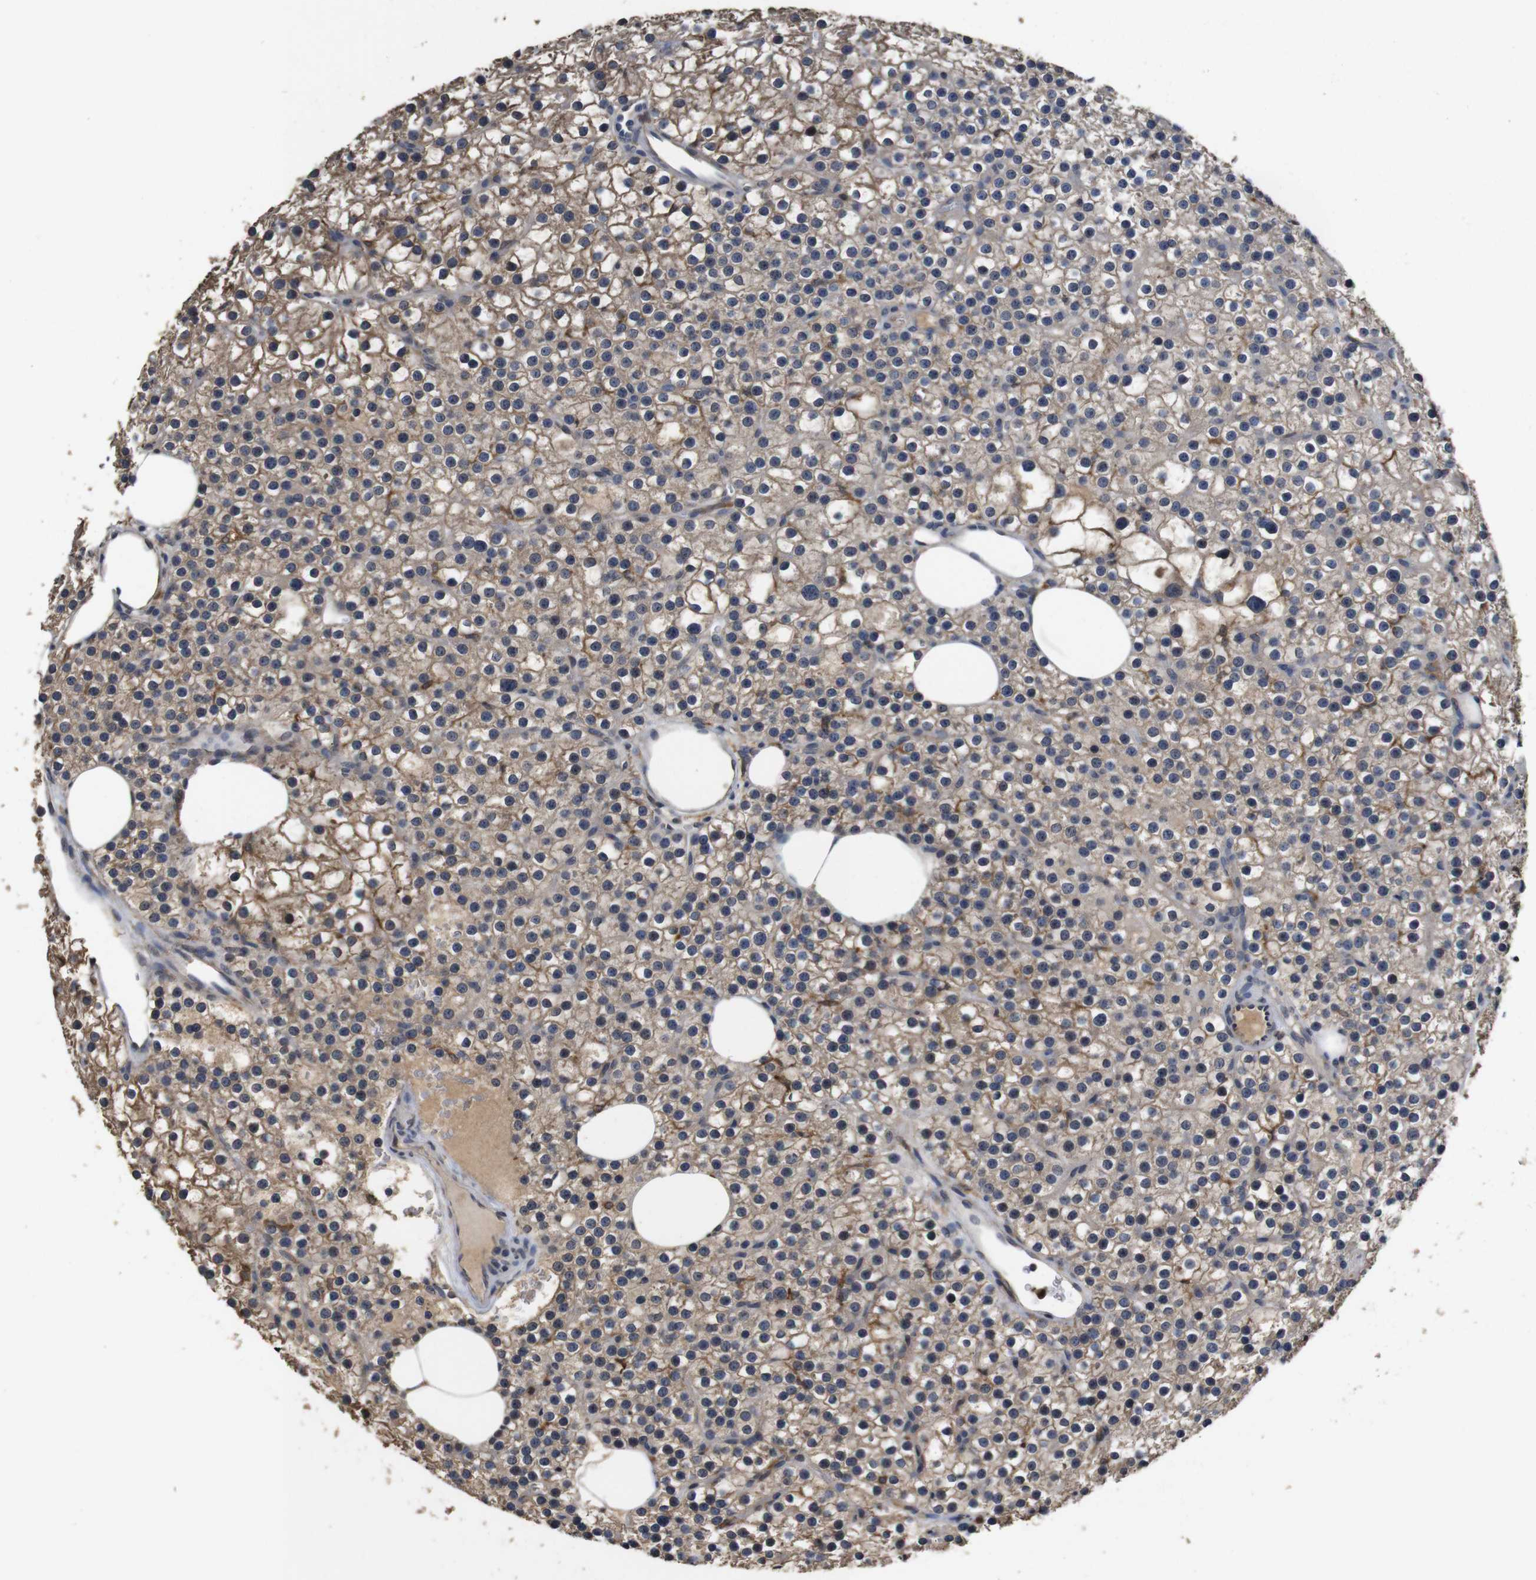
{"staining": {"intensity": "moderate", "quantity": ">75%", "location": "cytoplasmic/membranous"}, "tissue": "parathyroid gland", "cell_type": "Glandular cells", "image_type": "normal", "snomed": [{"axis": "morphology", "description": "Normal tissue, NOS"}, {"axis": "morphology", "description": "Adenoma, NOS"}, {"axis": "topography", "description": "Parathyroid gland"}], "caption": "An image showing moderate cytoplasmic/membranous staining in about >75% of glandular cells in benign parathyroid gland, as visualized by brown immunohistochemical staining.", "gene": "ARHGAP24", "patient": {"sex": "female", "age": 70}}